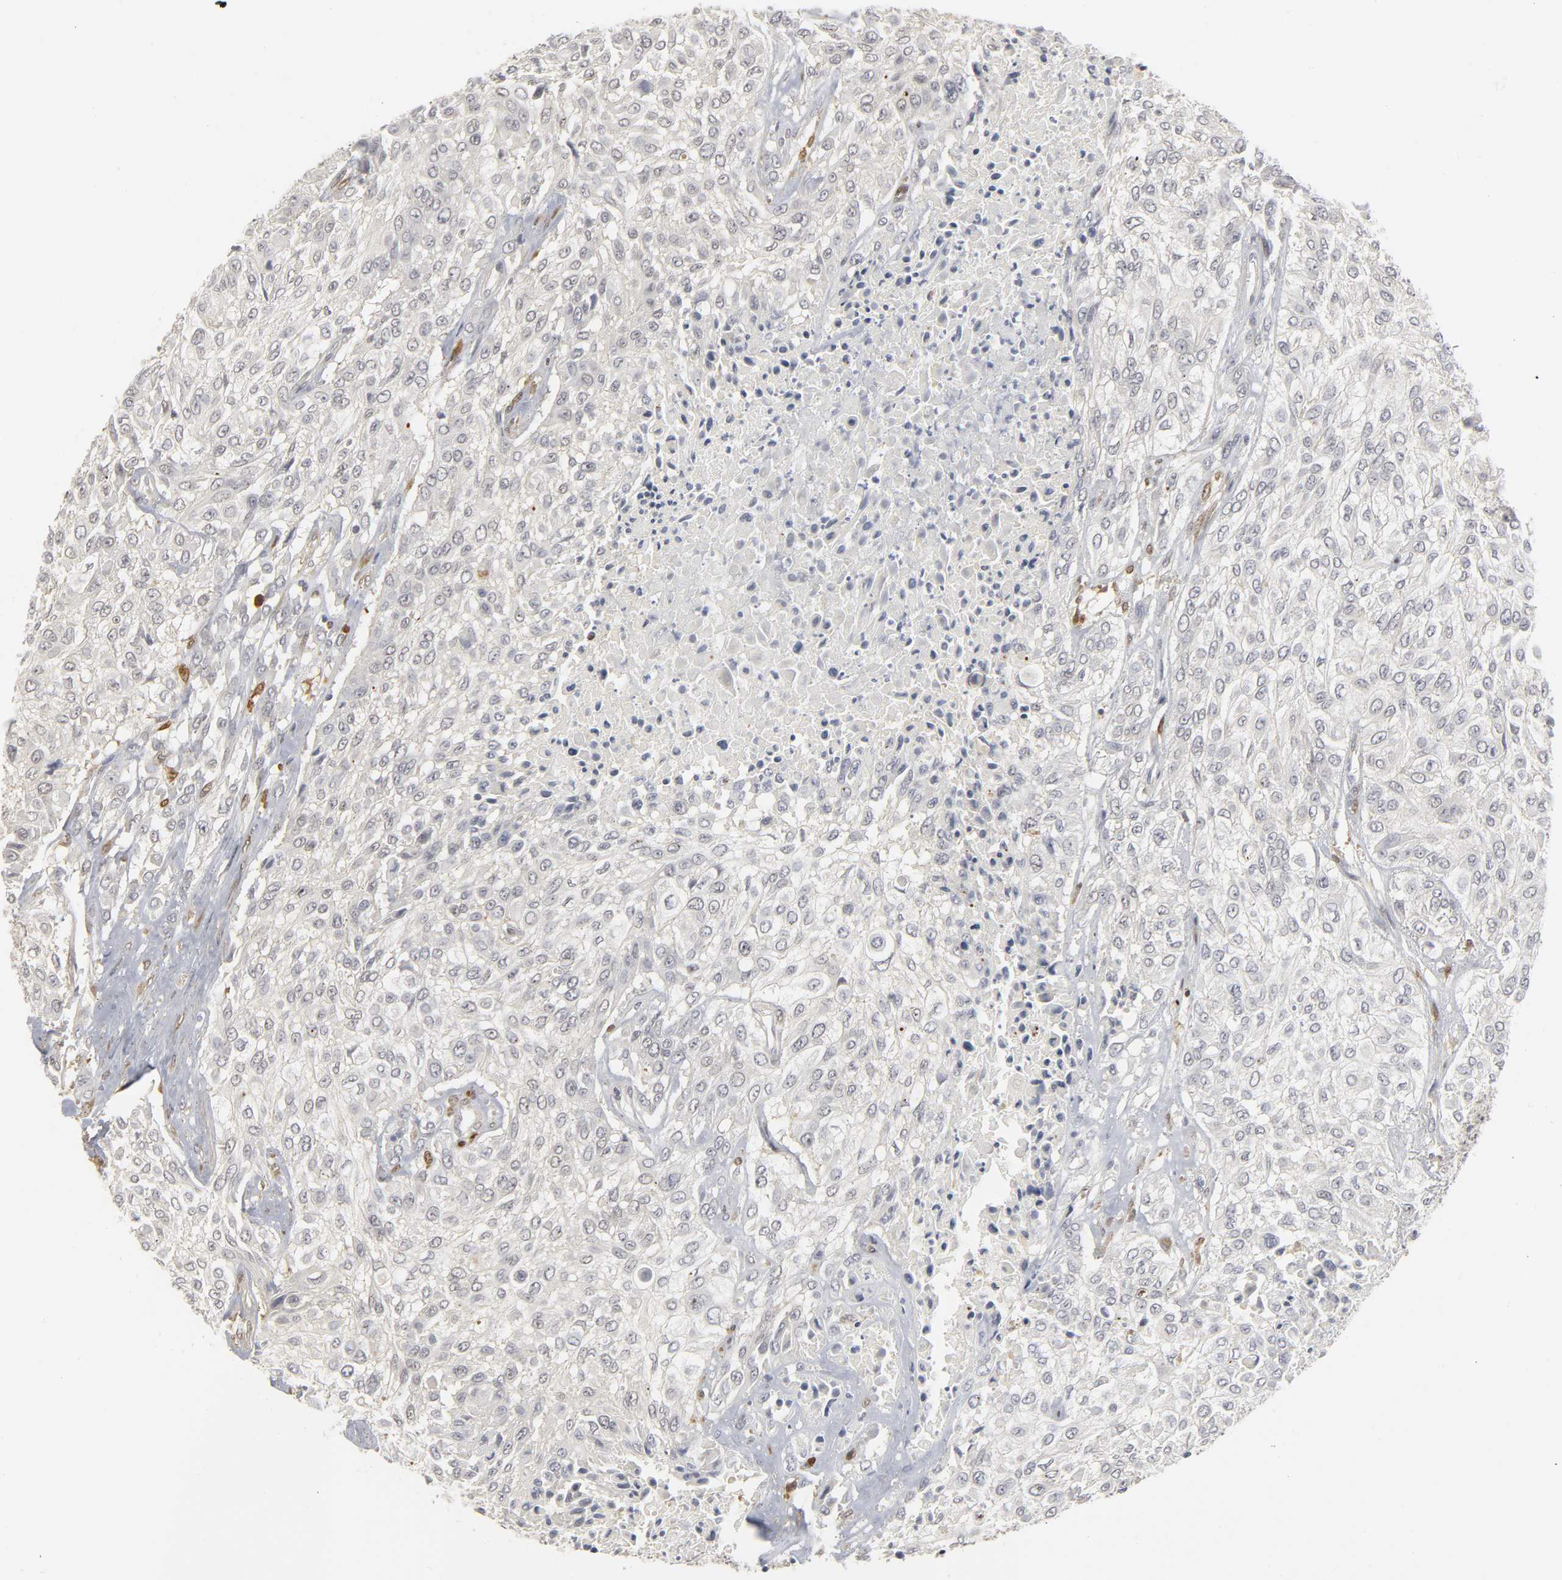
{"staining": {"intensity": "weak", "quantity": "25%-75%", "location": "cytoplasmic/membranous"}, "tissue": "urothelial cancer", "cell_type": "Tumor cells", "image_type": "cancer", "snomed": [{"axis": "morphology", "description": "Urothelial carcinoma, High grade"}, {"axis": "topography", "description": "Urinary bladder"}], "caption": "A micrograph of urothelial cancer stained for a protein shows weak cytoplasmic/membranous brown staining in tumor cells.", "gene": "PDLIM3", "patient": {"sex": "male", "age": 57}}